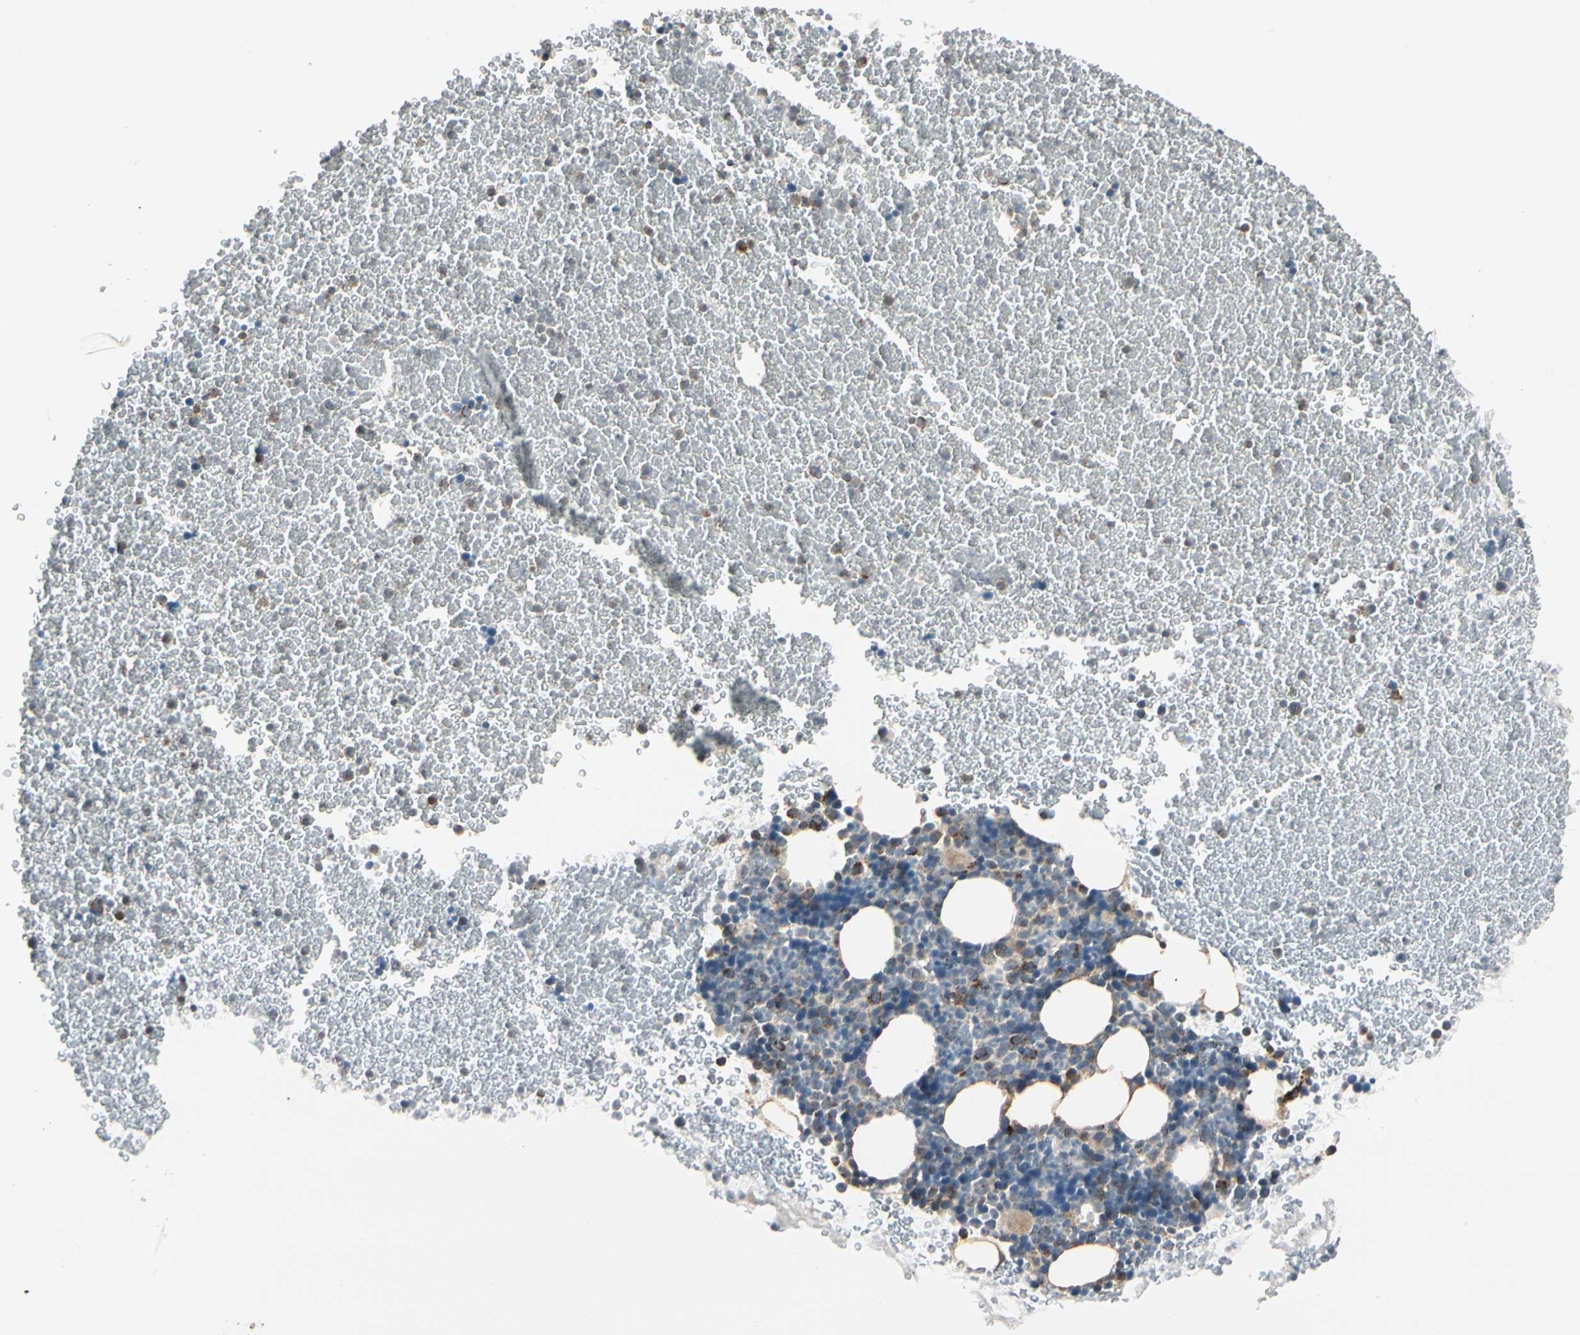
{"staining": {"intensity": "moderate", "quantity": "<25%", "location": "cytoplasmic/membranous"}, "tissue": "bone marrow", "cell_type": "Hematopoietic cells", "image_type": "normal", "snomed": [{"axis": "morphology", "description": "Normal tissue, NOS"}, {"axis": "topography", "description": "Bone marrow"}], "caption": "Approximately <25% of hematopoietic cells in unremarkable human bone marrow display moderate cytoplasmic/membranous protein staining as visualized by brown immunohistochemical staining.", "gene": "ANKS6", "patient": {"sex": "female", "age": 53}}